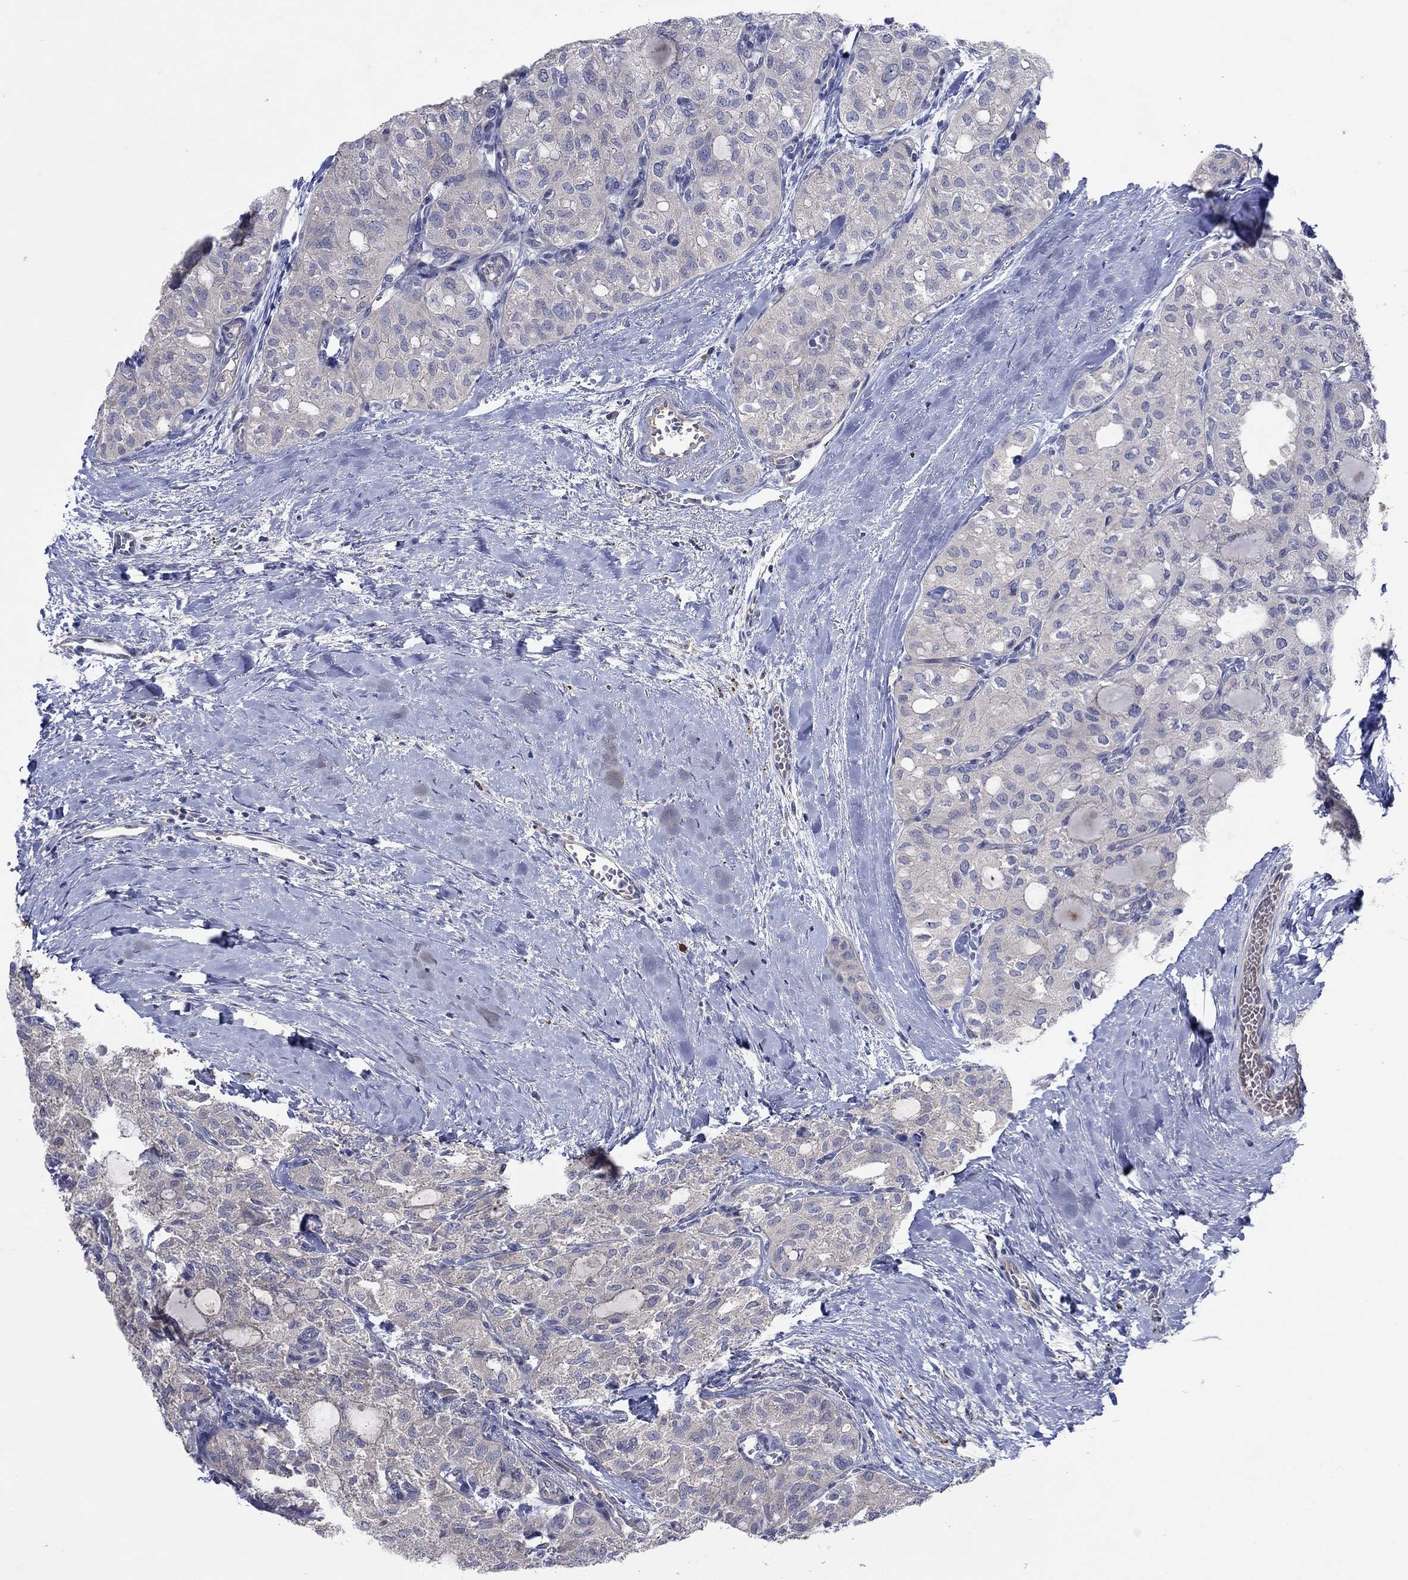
{"staining": {"intensity": "negative", "quantity": "none", "location": "none"}, "tissue": "thyroid cancer", "cell_type": "Tumor cells", "image_type": "cancer", "snomed": [{"axis": "morphology", "description": "Follicular adenoma carcinoma, NOS"}, {"axis": "topography", "description": "Thyroid gland"}], "caption": "DAB immunohistochemical staining of human follicular adenoma carcinoma (thyroid) demonstrates no significant positivity in tumor cells.", "gene": "PLCL2", "patient": {"sex": "male", "age": 75}}